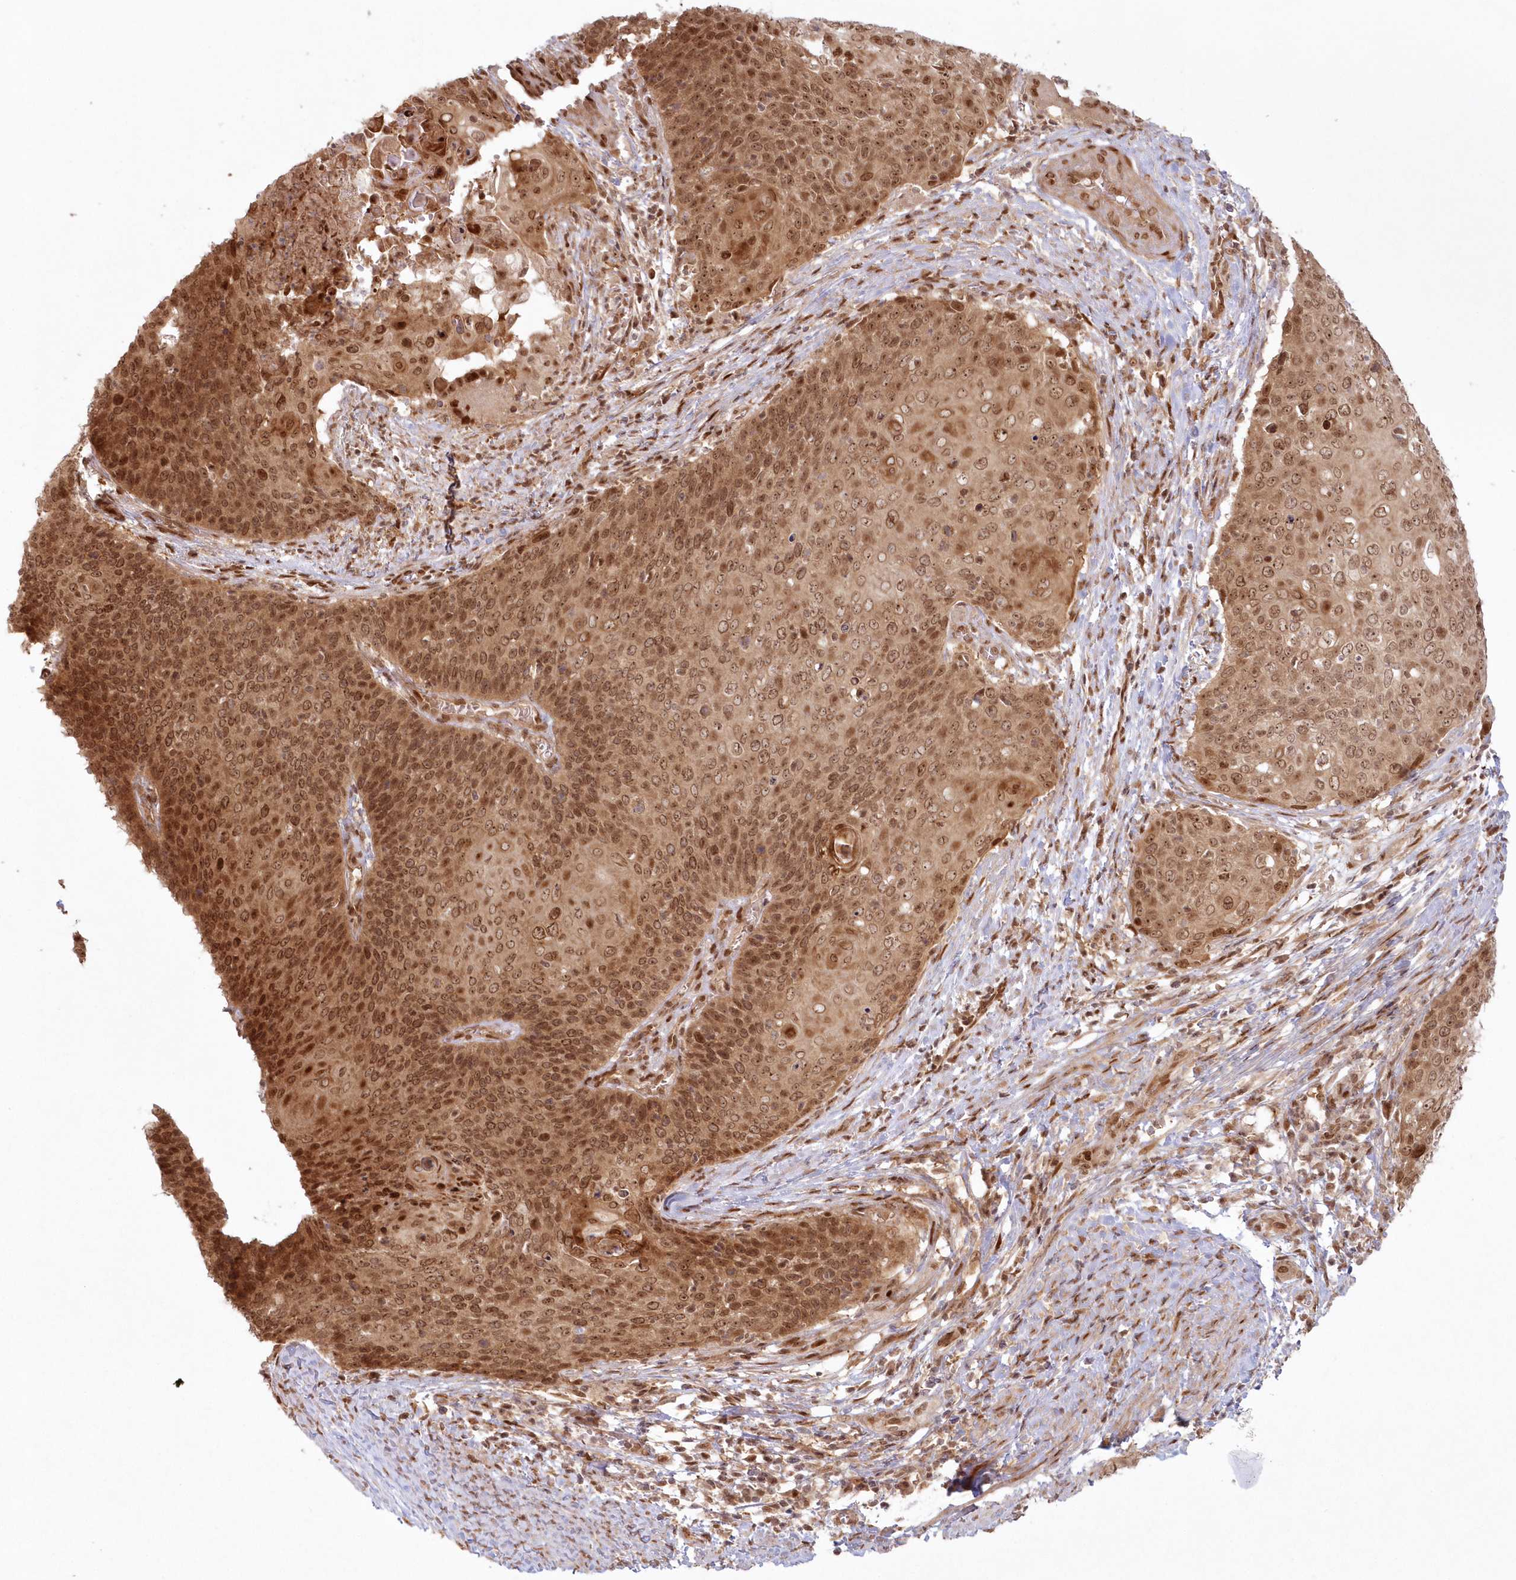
{"staining": {"intensity": "strong", "quantity": ">75%", "location": "cytoplasmic/membranous,nuclear"}, "tissue": "cervical cancer", "cell_type": "Tumor cells", "image_type": "cancer", "snomed": [{"axis": "morphology", "description": "Squamous cell carcinoma, NOS"}, {"axis": "topography", "description": "Cervix"}], "caption": "Squamous cell carcinoma (cervical) stained for a protein (brown) demonstrates strong cytoplasmic/membranous and nuclear positive positivity in about >75% of tumor cells.", "gene": "TOGARAM2", "patient": {"sex": "female", "age": 39}}